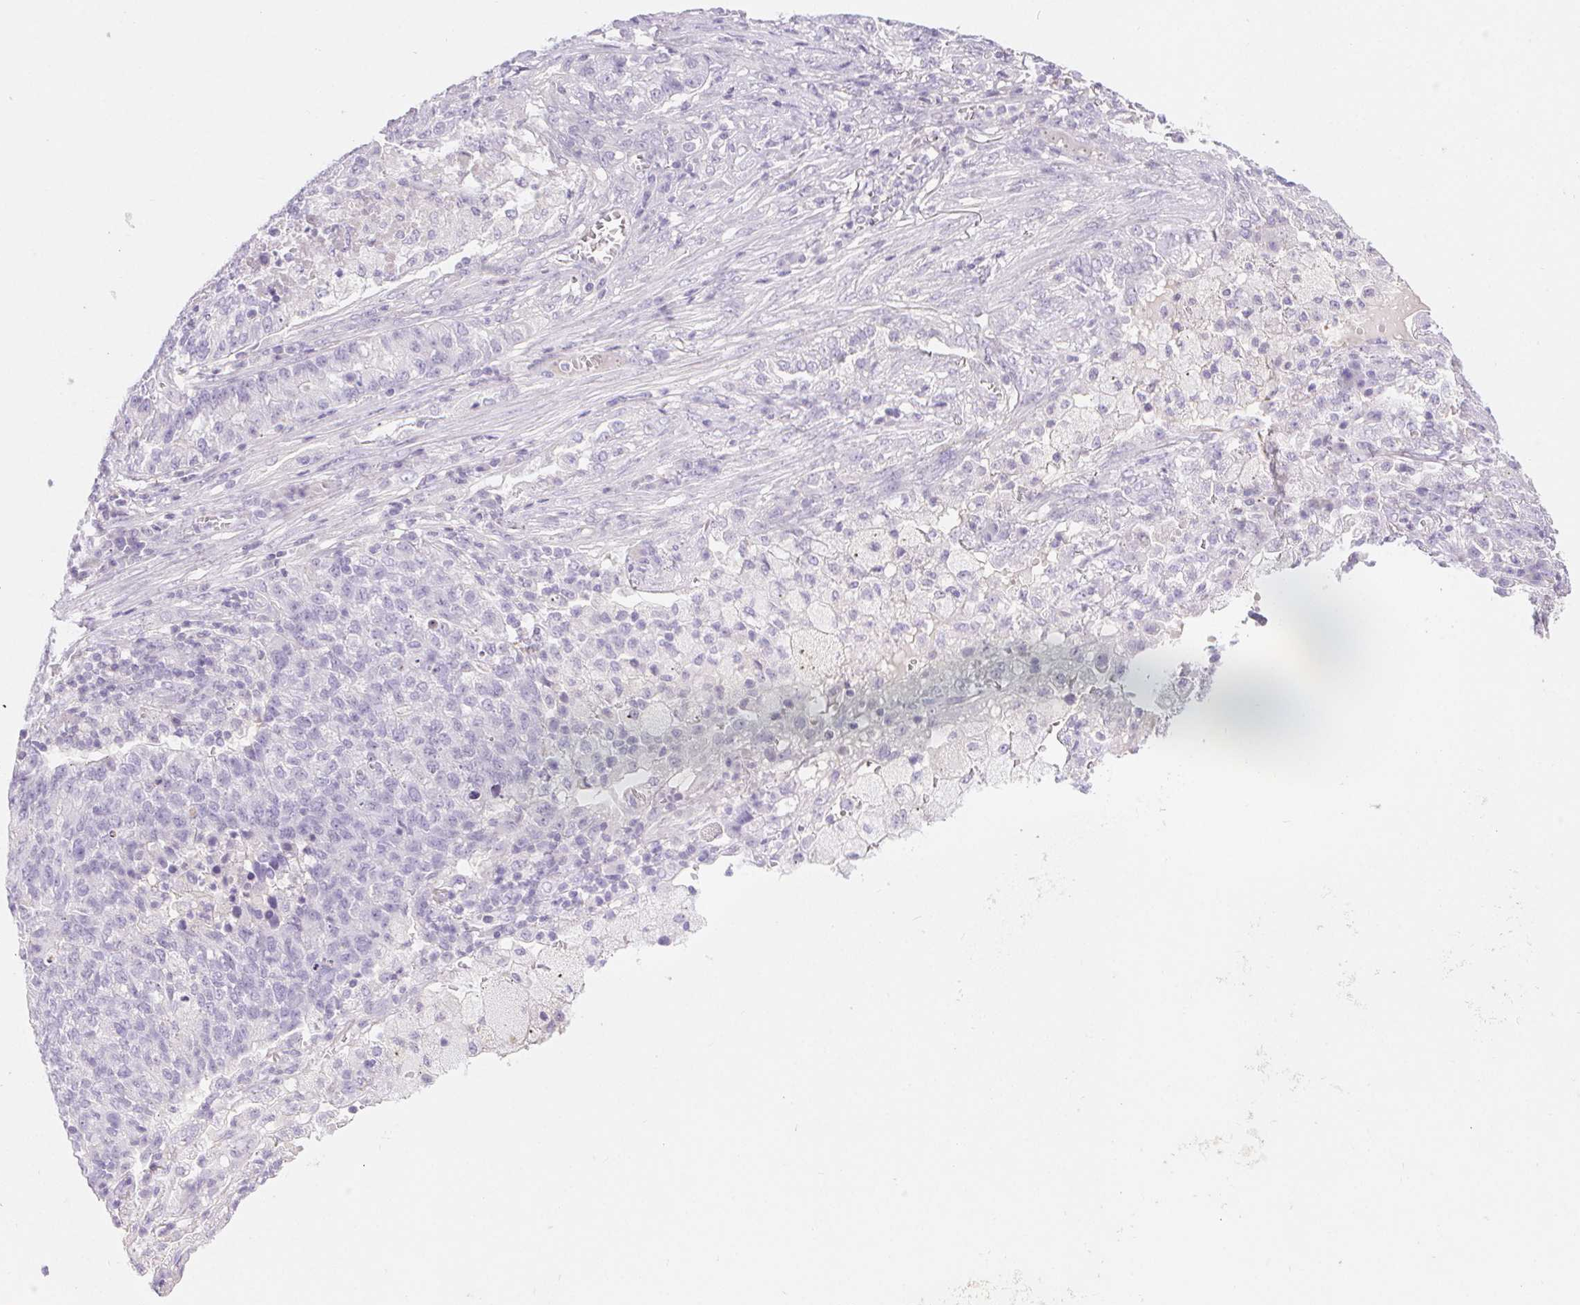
{"staining": {"intensity": "negative", "quantity": "none", "location": "none"}, "tissue": "lung cancer", "cell_type": "Tumor cells", "image_type": "cancer", "snomed": [{"axis": "morphology", "description": "Adenocarcinoma, NOS"}, {"axis": "topography", "description": "Lung"}], "caption": "This is an immunohistochemistry photomicrograph of human lung adenocarcinoma. There is no expression in tumor cells.", "gene": "CLDN16", "patient": {"sex": "male", "age": 57}}